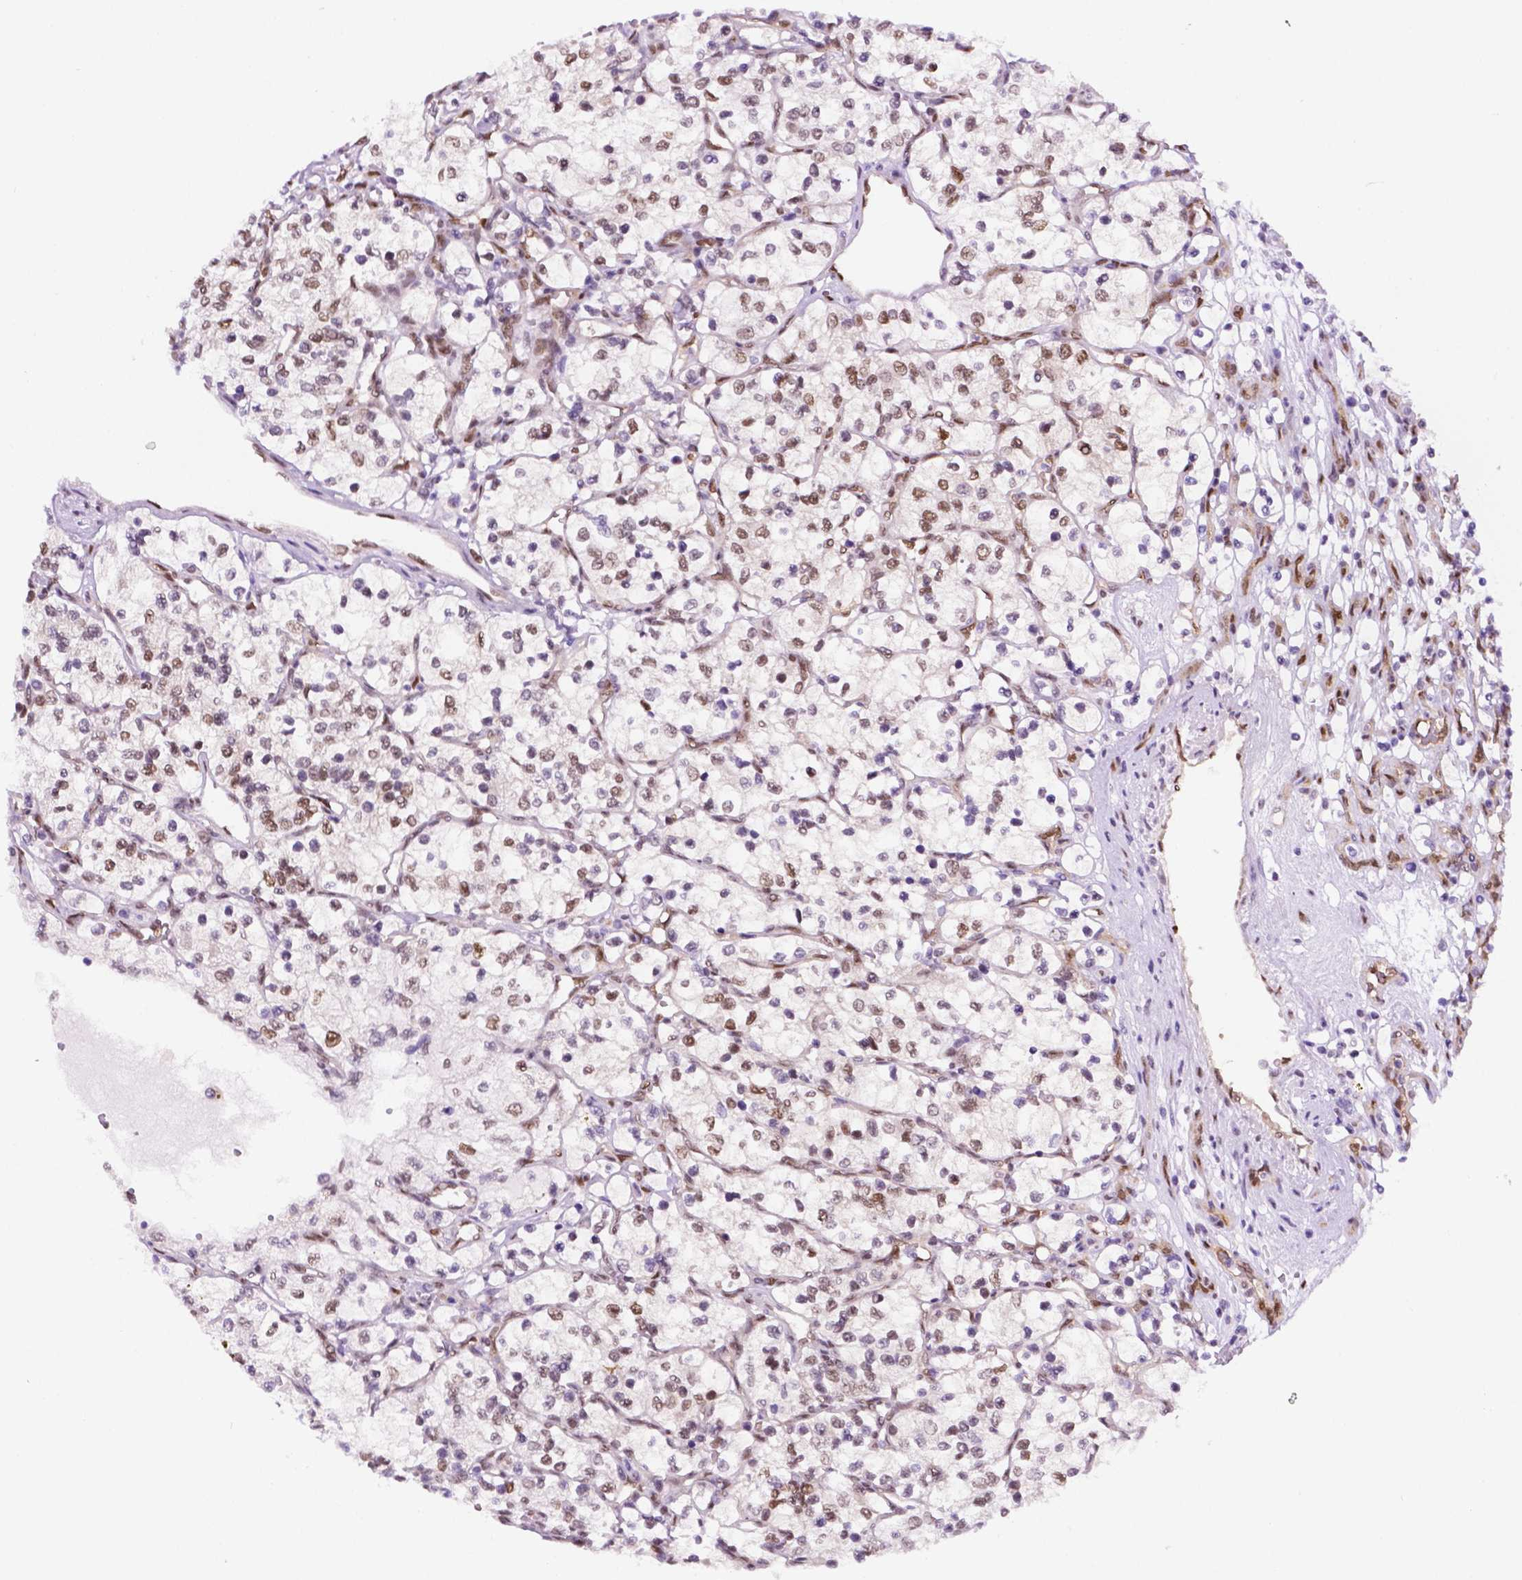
{"staining": {"intensity": "moderate", "quantity": "25%-75%", "location": "nuclear"}, "tissue": "renal cancer", "cell_type": "Tumor cells", "image_type": "cancer", "snomed": [{"axis": "morphology", "description": "Adenocarcinoma, NOS"}, {"axis": "topography", "description": "Kidney"}], "caption": "This is an image of IHC staining of adenocarcinoma (renal), which shows moderate staining in the nuclear of tumor cells.", "gene": "ERF", "patient": {"sex": "female", "age": 69}}